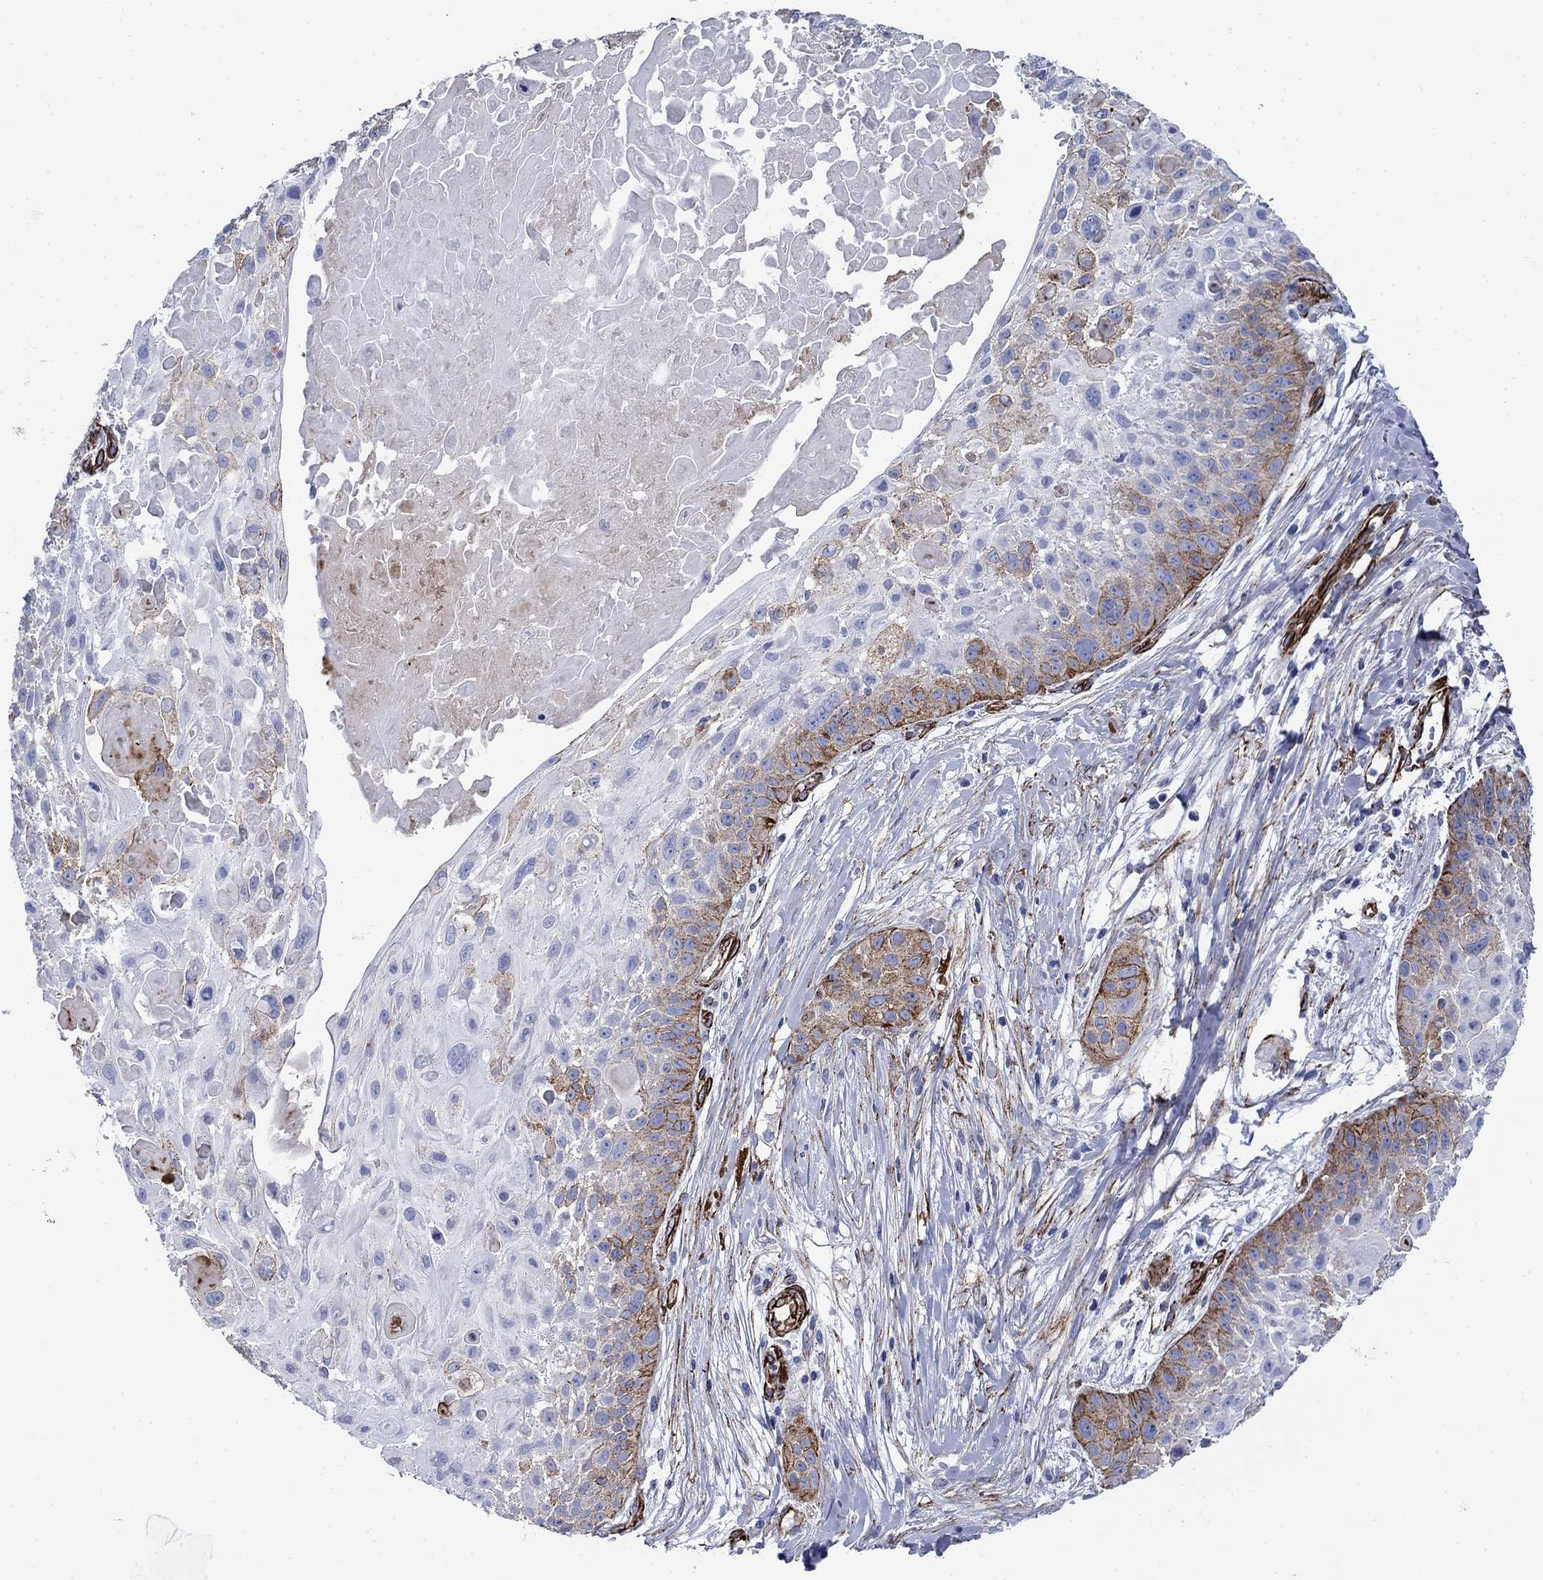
{"staining": {"intensity": "moderate", "quantity": "<25%", "location": "cytoplasmic/membranous"}, "tissue": "skin cancer", "cell_type": "Tumor cells", "image_type": "cancer", "snomed": [{"axis": "morphology", "description": "Squamous cell carcinoma, NOS"}, {"axis": "topography", "description": "Skin"}, {"axis": "topography", "description": "Anal"}], "caption": "Immunohistochemistry photomicrograph of neoplastic tissue: human skin cancer stained using immunohistochemistry reveals low levels of moderate protein expression localized specifically in the cytoplasmic/membranous of tumor cells, appearing as a cytoplasmic/membranous brown color.", "gene": "VTN", "patient": {"sex": "female", "age": 75}}